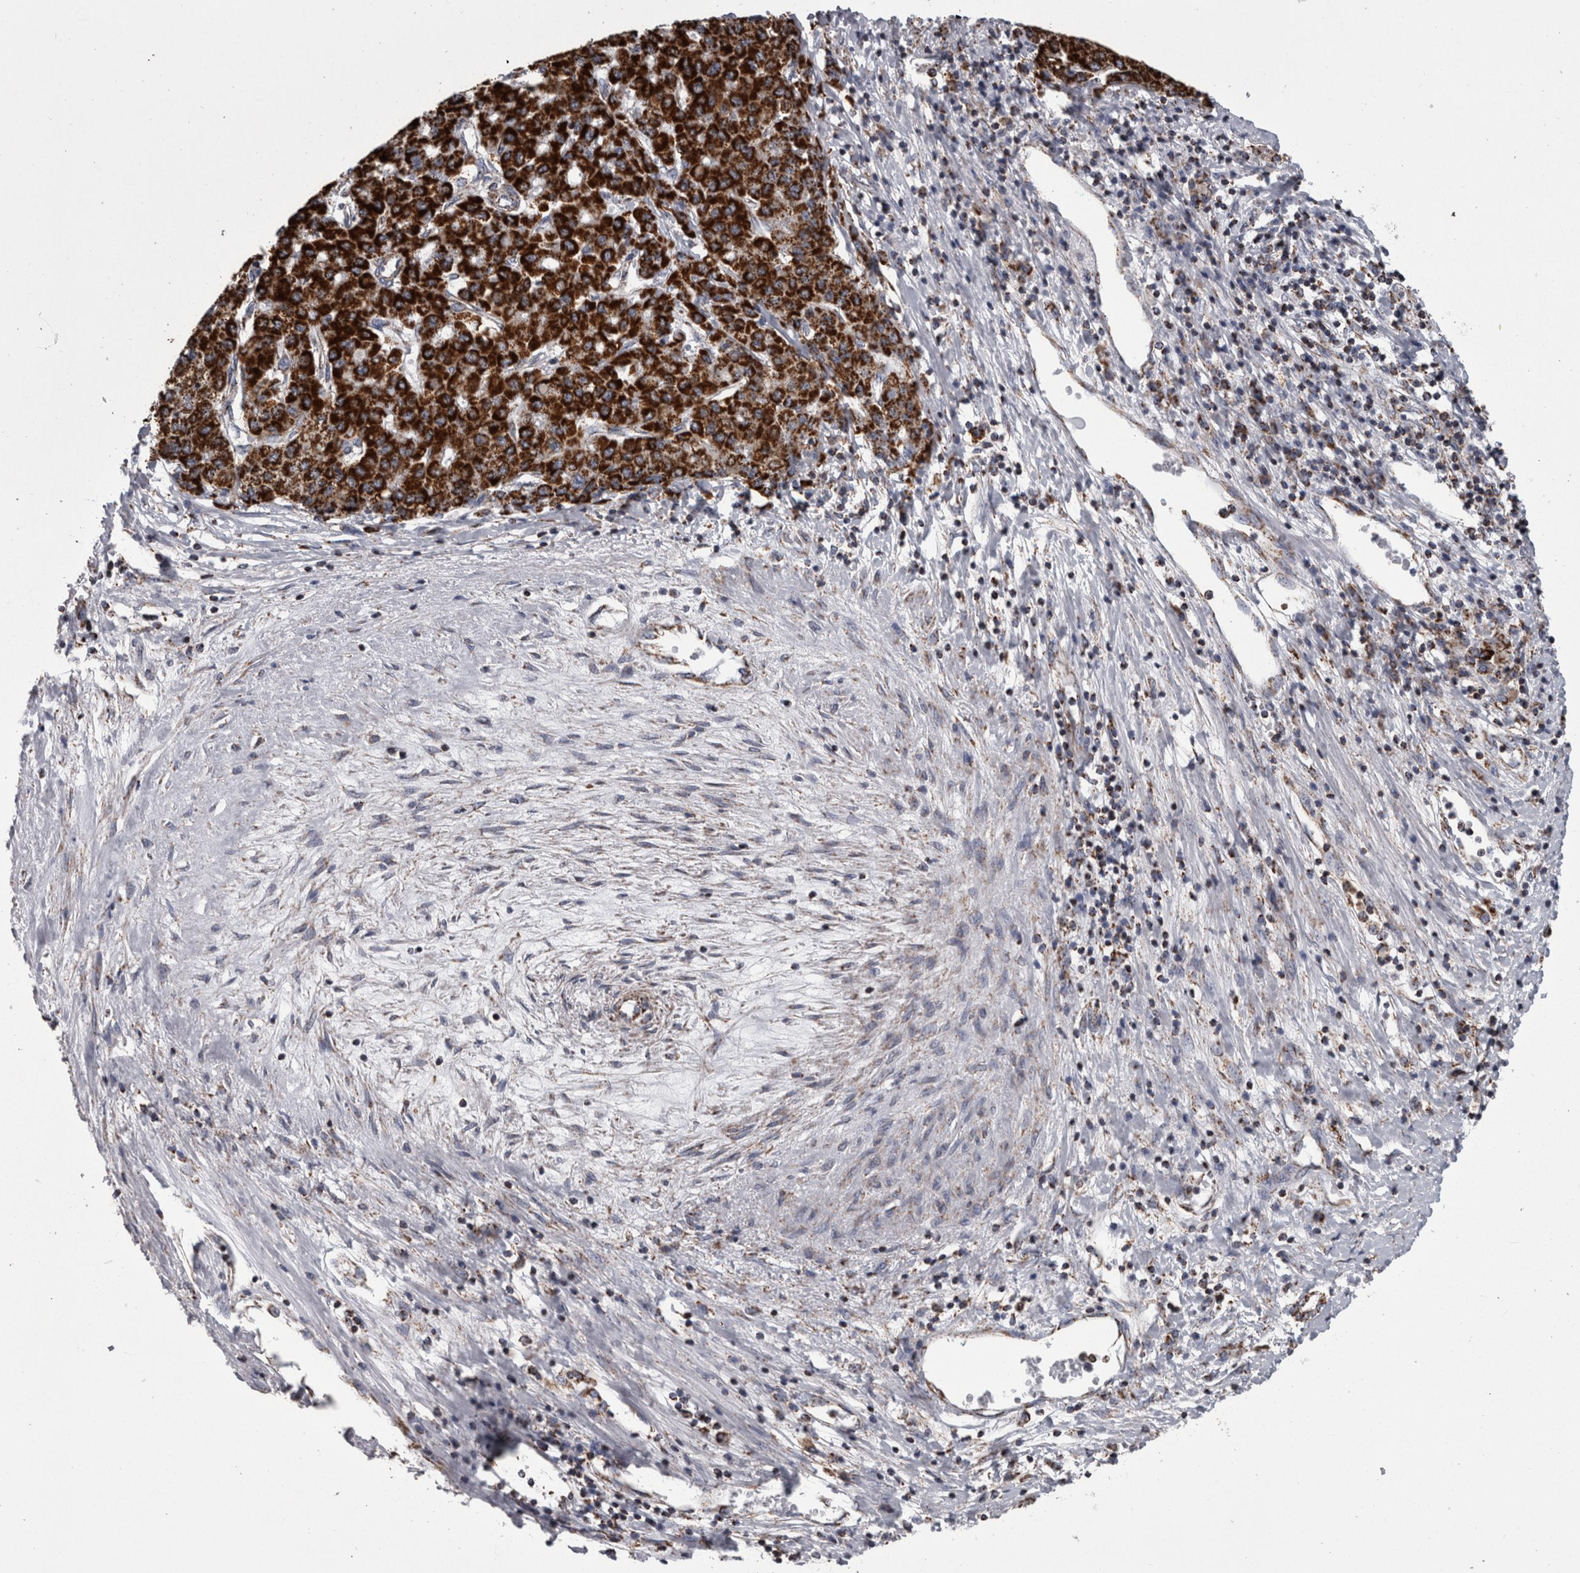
{"staining": {"intensity": "strong", "quantity": ">75%", "location": "cytoplasmic/membranous"}, "tissue": "liver cancer", "cell_type": "Tumor cells", "image_type": "cancer", "snomed": [{"axis": "morphology", "description": "Carcinoma, Hepatocellular, NOS"}, {"axis": "topography", "description": "Liver"}], "caption": "A photomicrograph showing strong cytoplasmic/membranous positivity in approximately >75% of tumor cells in hepatocellular carcinoma (liver), as visualized by brown immunohistochemical staining.", "gene": "MDH2", "patient": {"sex": "male", "age": 65}}